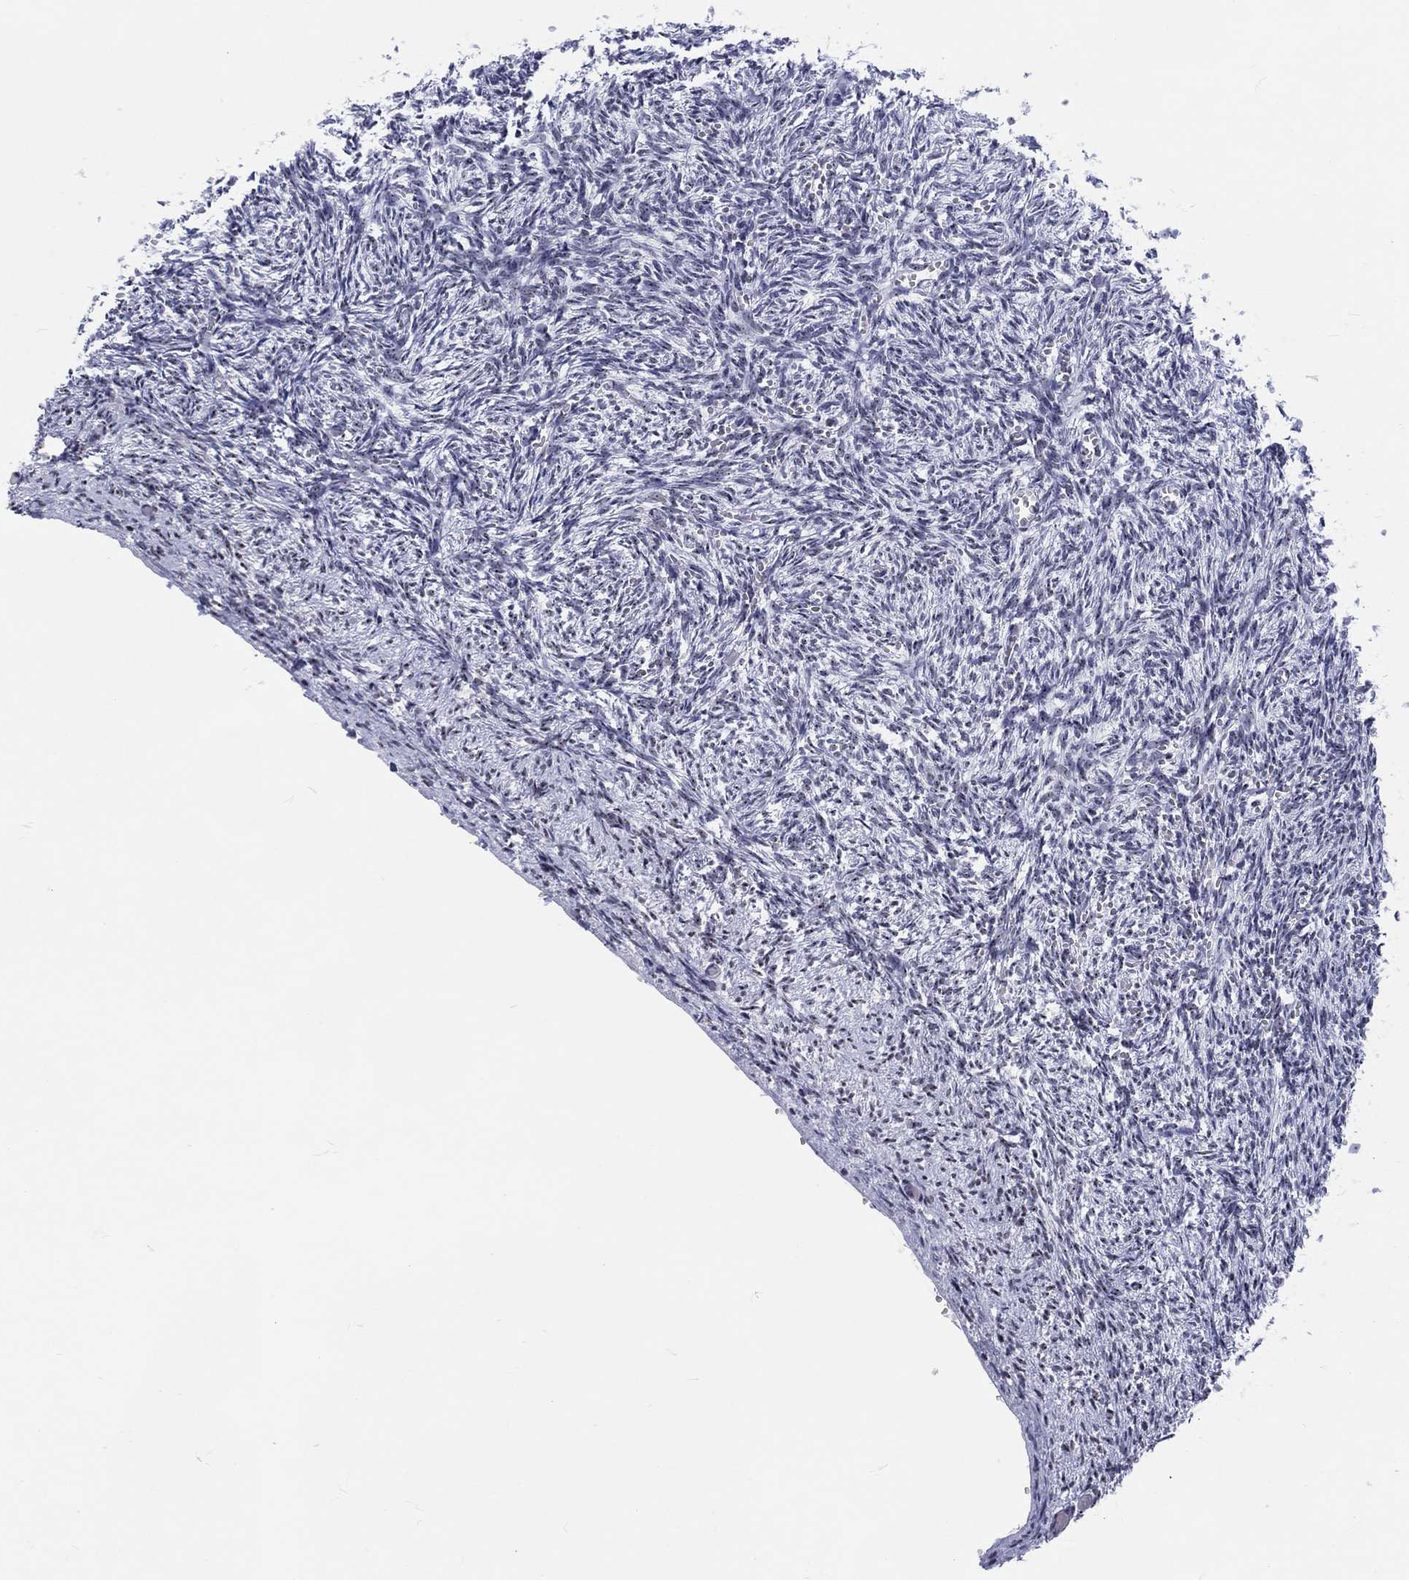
{"staining": {"intensity": "negative", "quantity": "none", "location": "none"}, "tissue": "ovary", "cell_type": "Ovarian stroma cells", "image_type": "normal", "snomed": [{"axis": "morphology", "description": "Normal tissue, NOS"}, {"axis": "topography", "description": "Ovary"}], "caption": "The image demonstrates no staining of ovarian stroma cells in normal ovary. (Brightfield microscopy of DAB (3,3'-diaminobenzidine) IHC at high magnification).", "gene": "MAPK8IP1", "patient": {"sex": "female", "age": 43}}